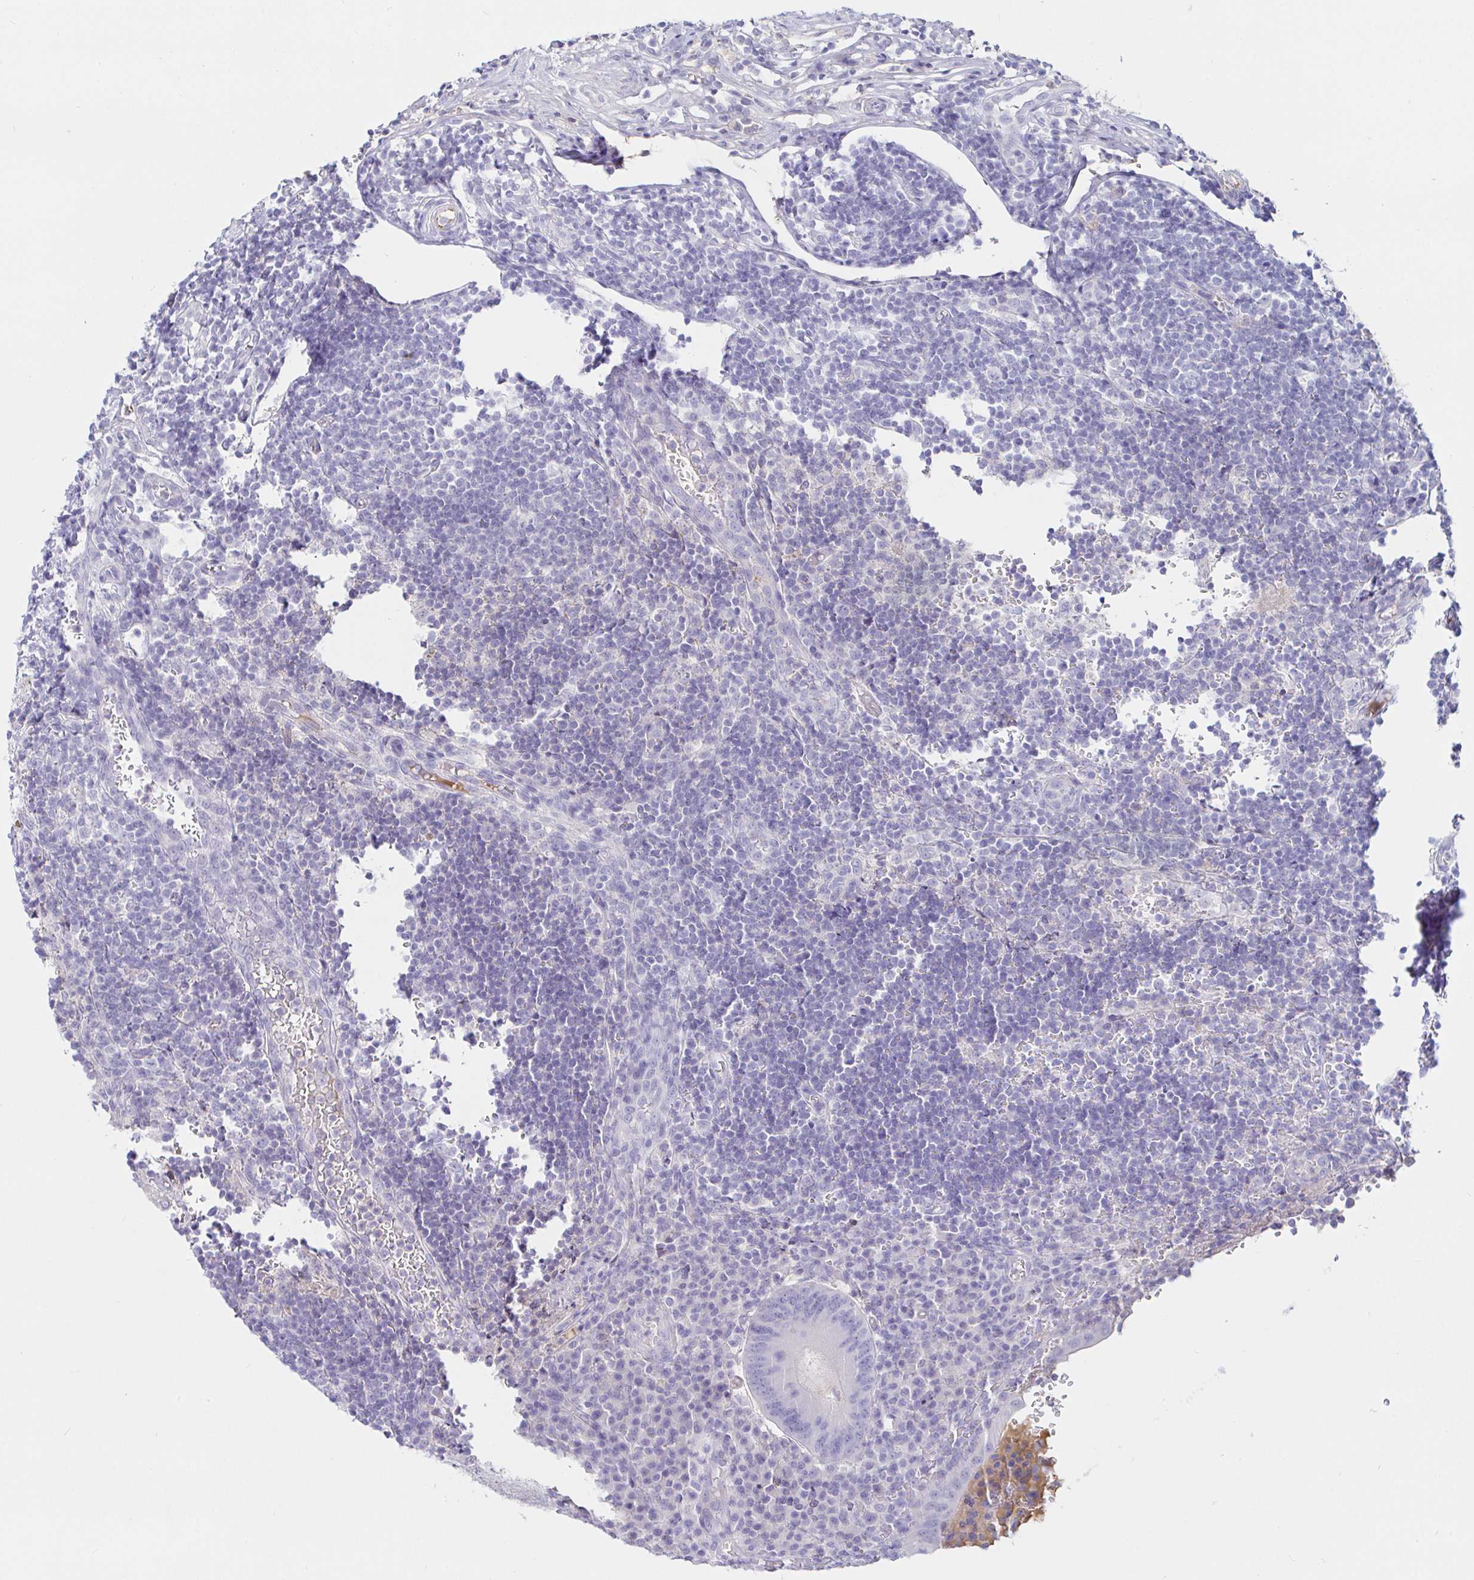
{"staining": {"intensity": "negative", "quantity": "none", "location": "none"}, "tissue": "appendix", "cell_type": "Glandular cells", "image_type": "normal", "snomed": [{"axis": "morphology", "description": "Normal tissue, NOS"}, {"axis": "topography", "description": "Appendix"}], "caption": "High magnification brightfield microscopy of unremarkable appendix stained with DAB (3,3'-diaminobenzidine) (brown) and counterstained with hematoxylin (blue): glandular cells show no significant staining. (Stains: DAB IHC with hematoxylin counter stain, Microscopy: brightfield microscopy at high magnification).", "gene": "SAA2", "patient": {"sex": "male", "age": 18}}